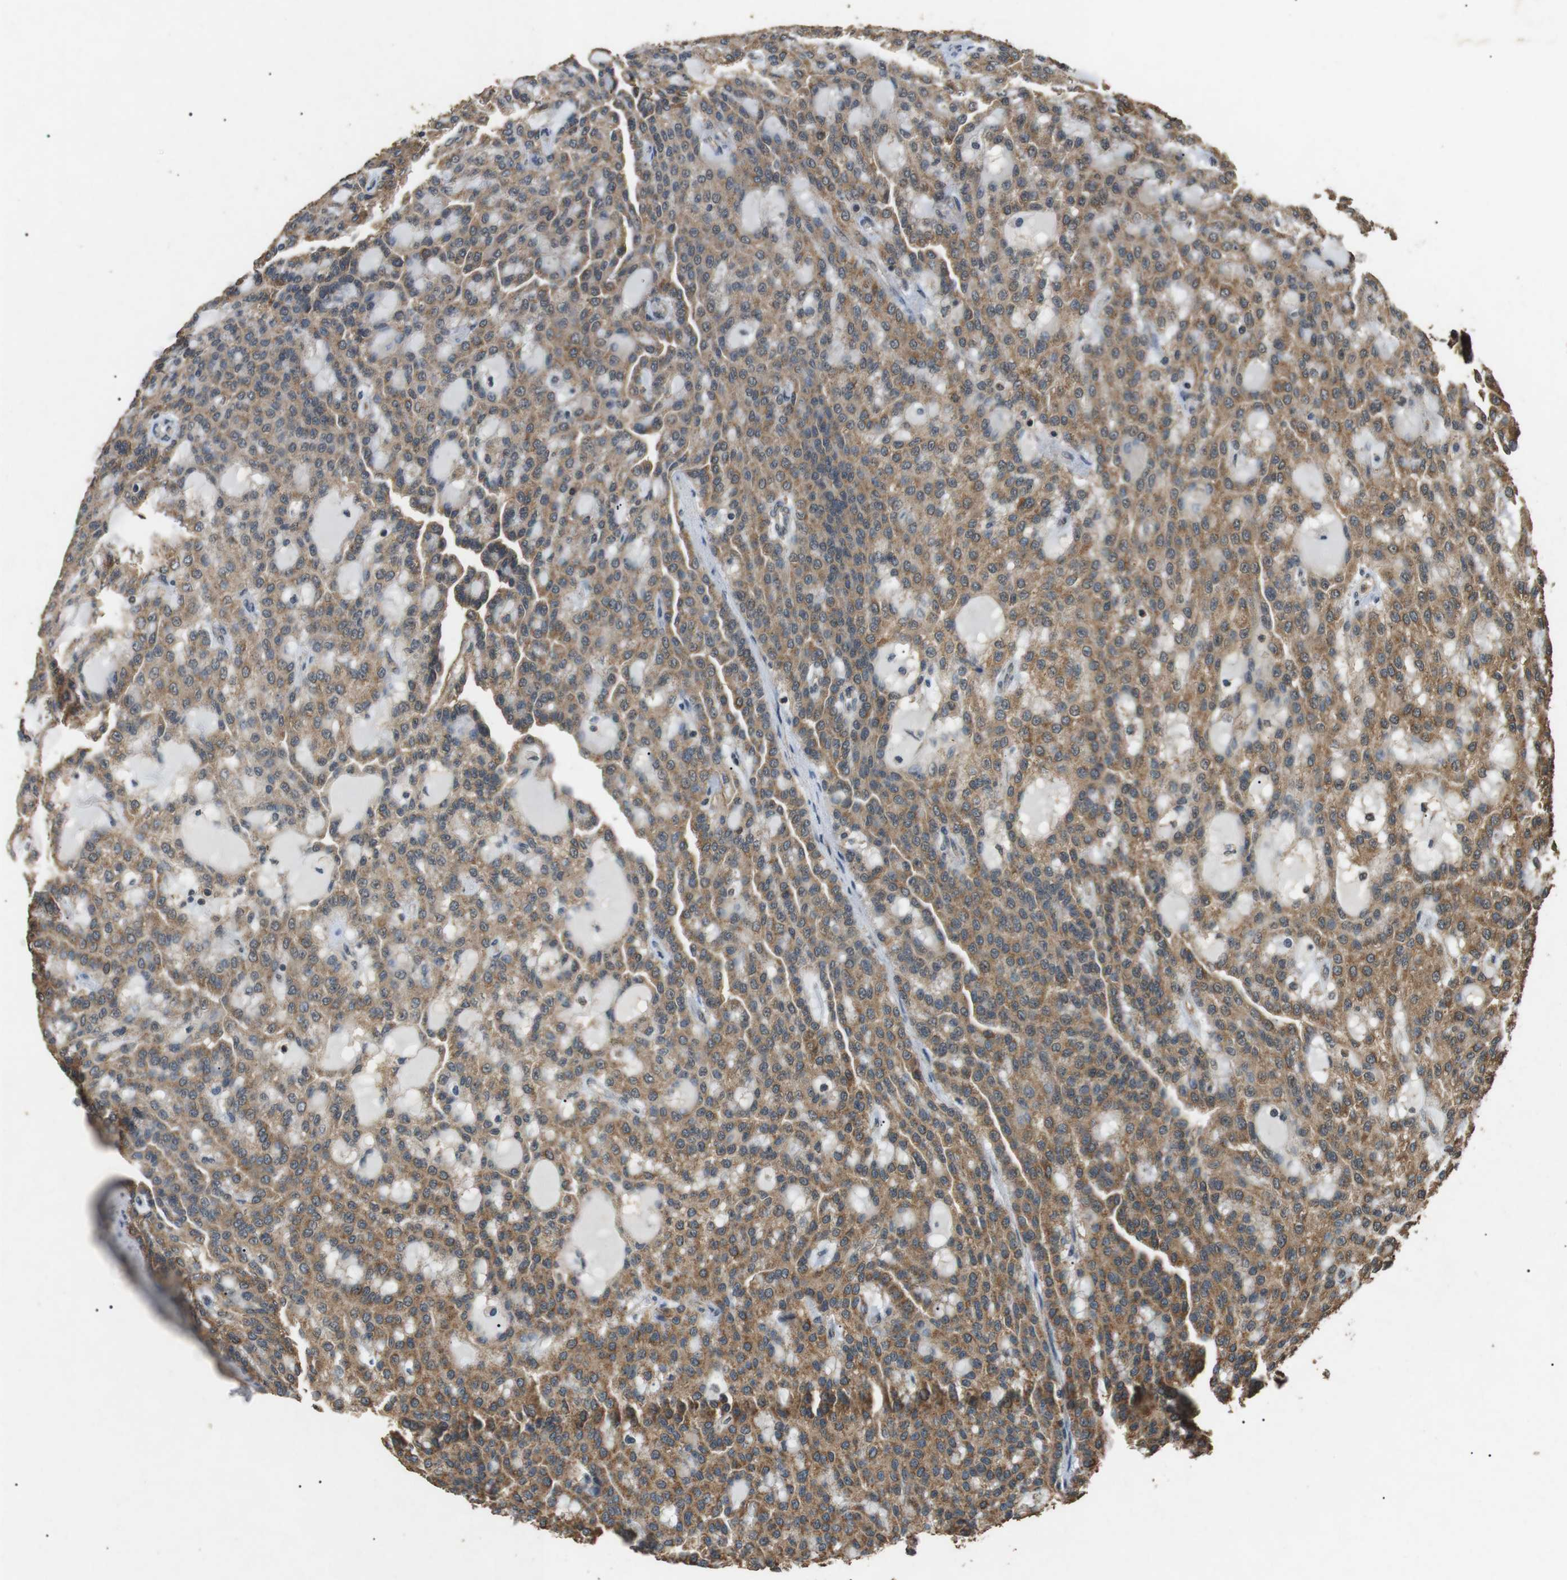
{"staining": {"intensity": "moderate", "quantity": ">75%", "location": "cytoplasmic/membranous"}, "tissue": "renal cancer", "cell_type": "Tumor cells", "image_type": "cancer", "snomed": [{"axis": "morphology", "description": "Adenocarcinoma, NOS"}, {"axis": "topography", "description": "Kidney"}], "caption": "Moderate cytoplasmic/membranous positivity is appreciated in approximately >75% of tumor cells in renal cancer. (brown staining indicates protein expression, while blue staining denotes nuclei).", "gene": "TBC1D15", "patient": {"sex": "male", "age": 63}}